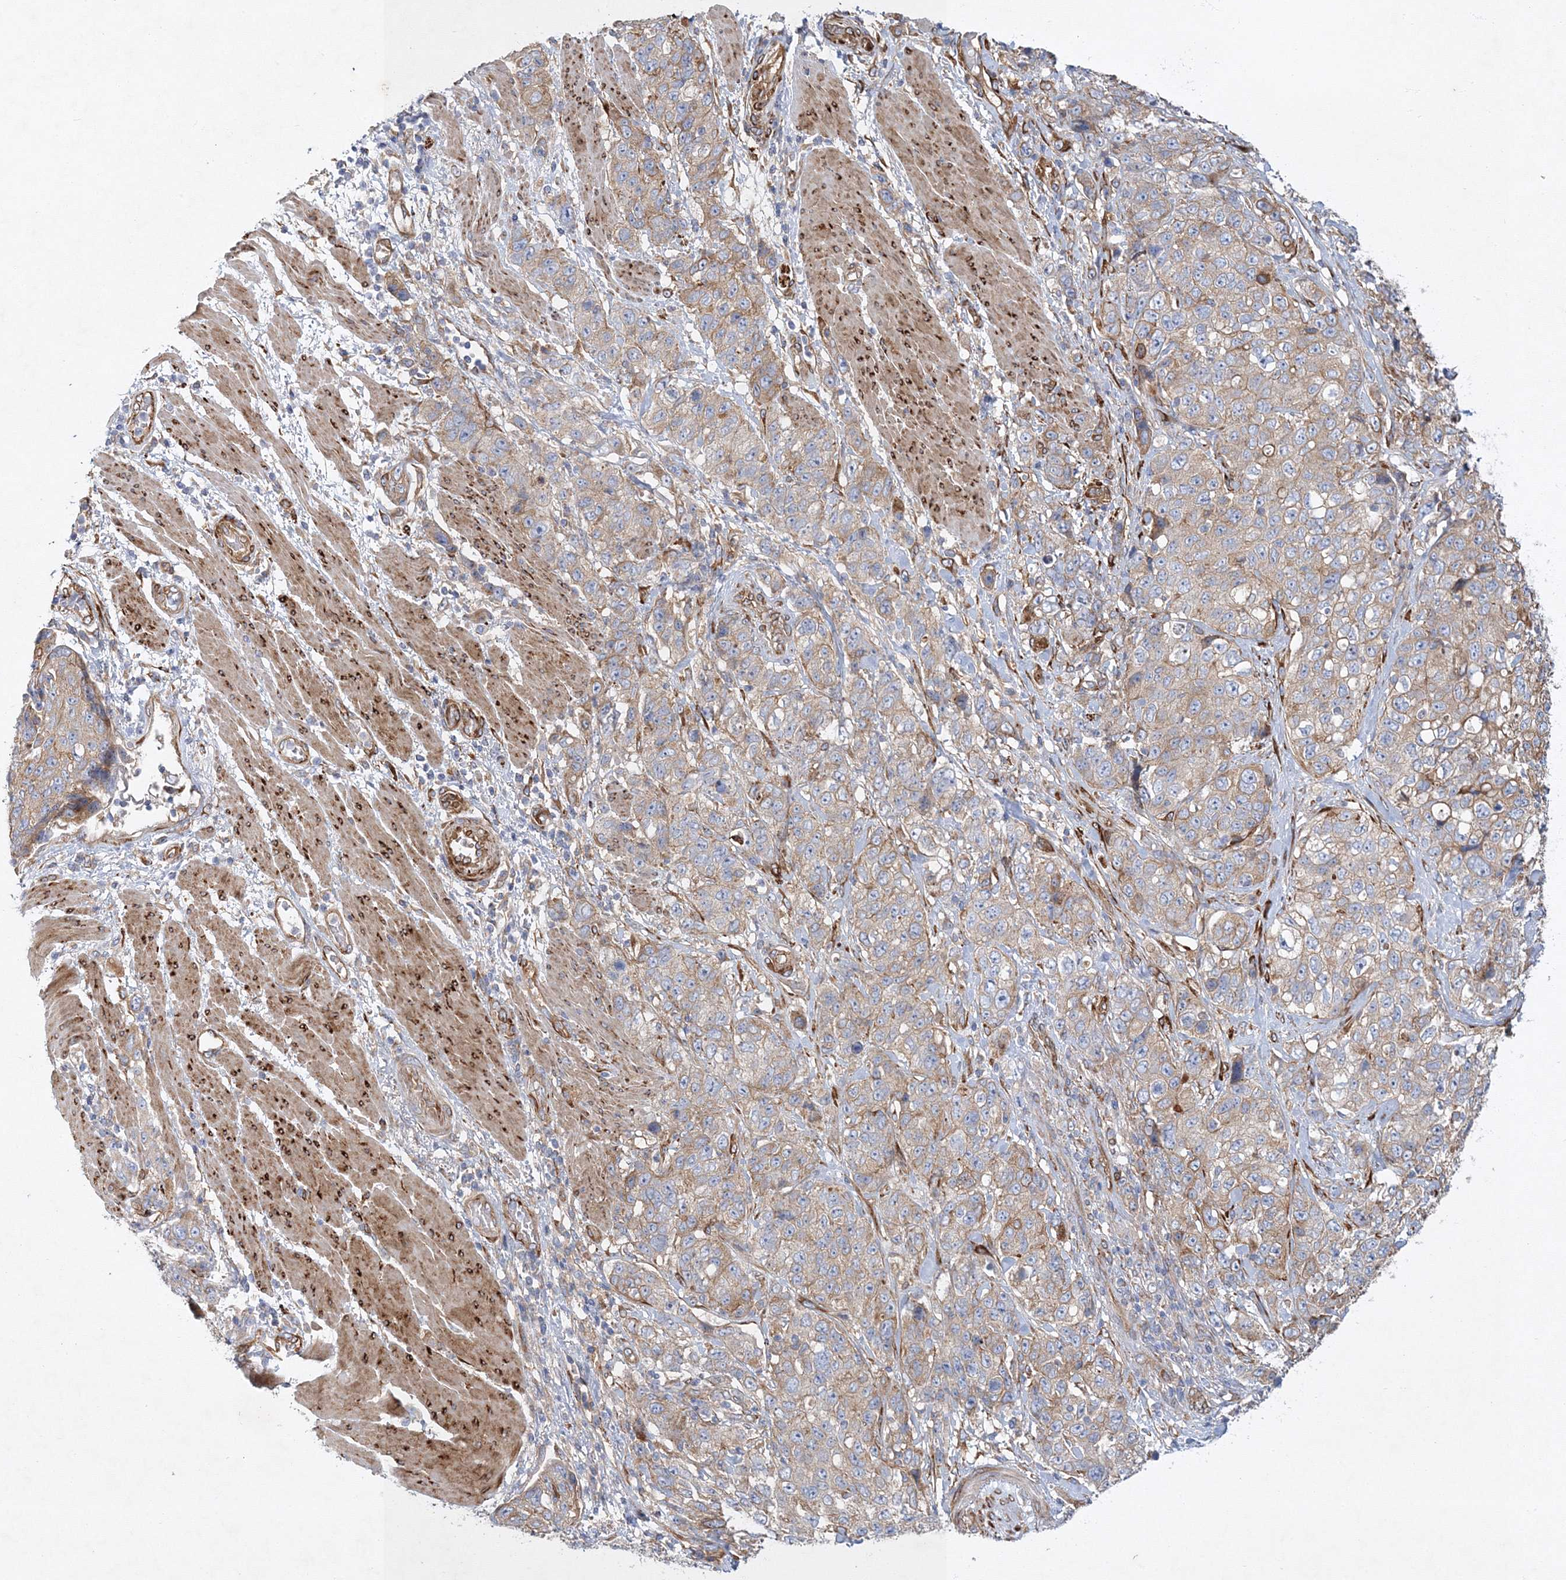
{"staining": {"intensity": "weak", "quantity": "25%-75%", "location": "cytoplasmic/membranous"}, "tissue": "stomach cancer", "cell_type": "Tumor cells", "image_type": "cancer", "snomed": [{"axis": "morphology", "description": "Adenocarcinoma, NOS"}, {"axis": "topography", "description": "Stomach"}], "caption": "This image exhibits immunohistochemistry (IHC) staining of stomach adenocarcinoma, with low weak cytoplasmic/membranous positivity in about 25%-75% of tumor cells.", "gene": "ZFYVE16", "patient": {"sex": "male", "age": 48}}